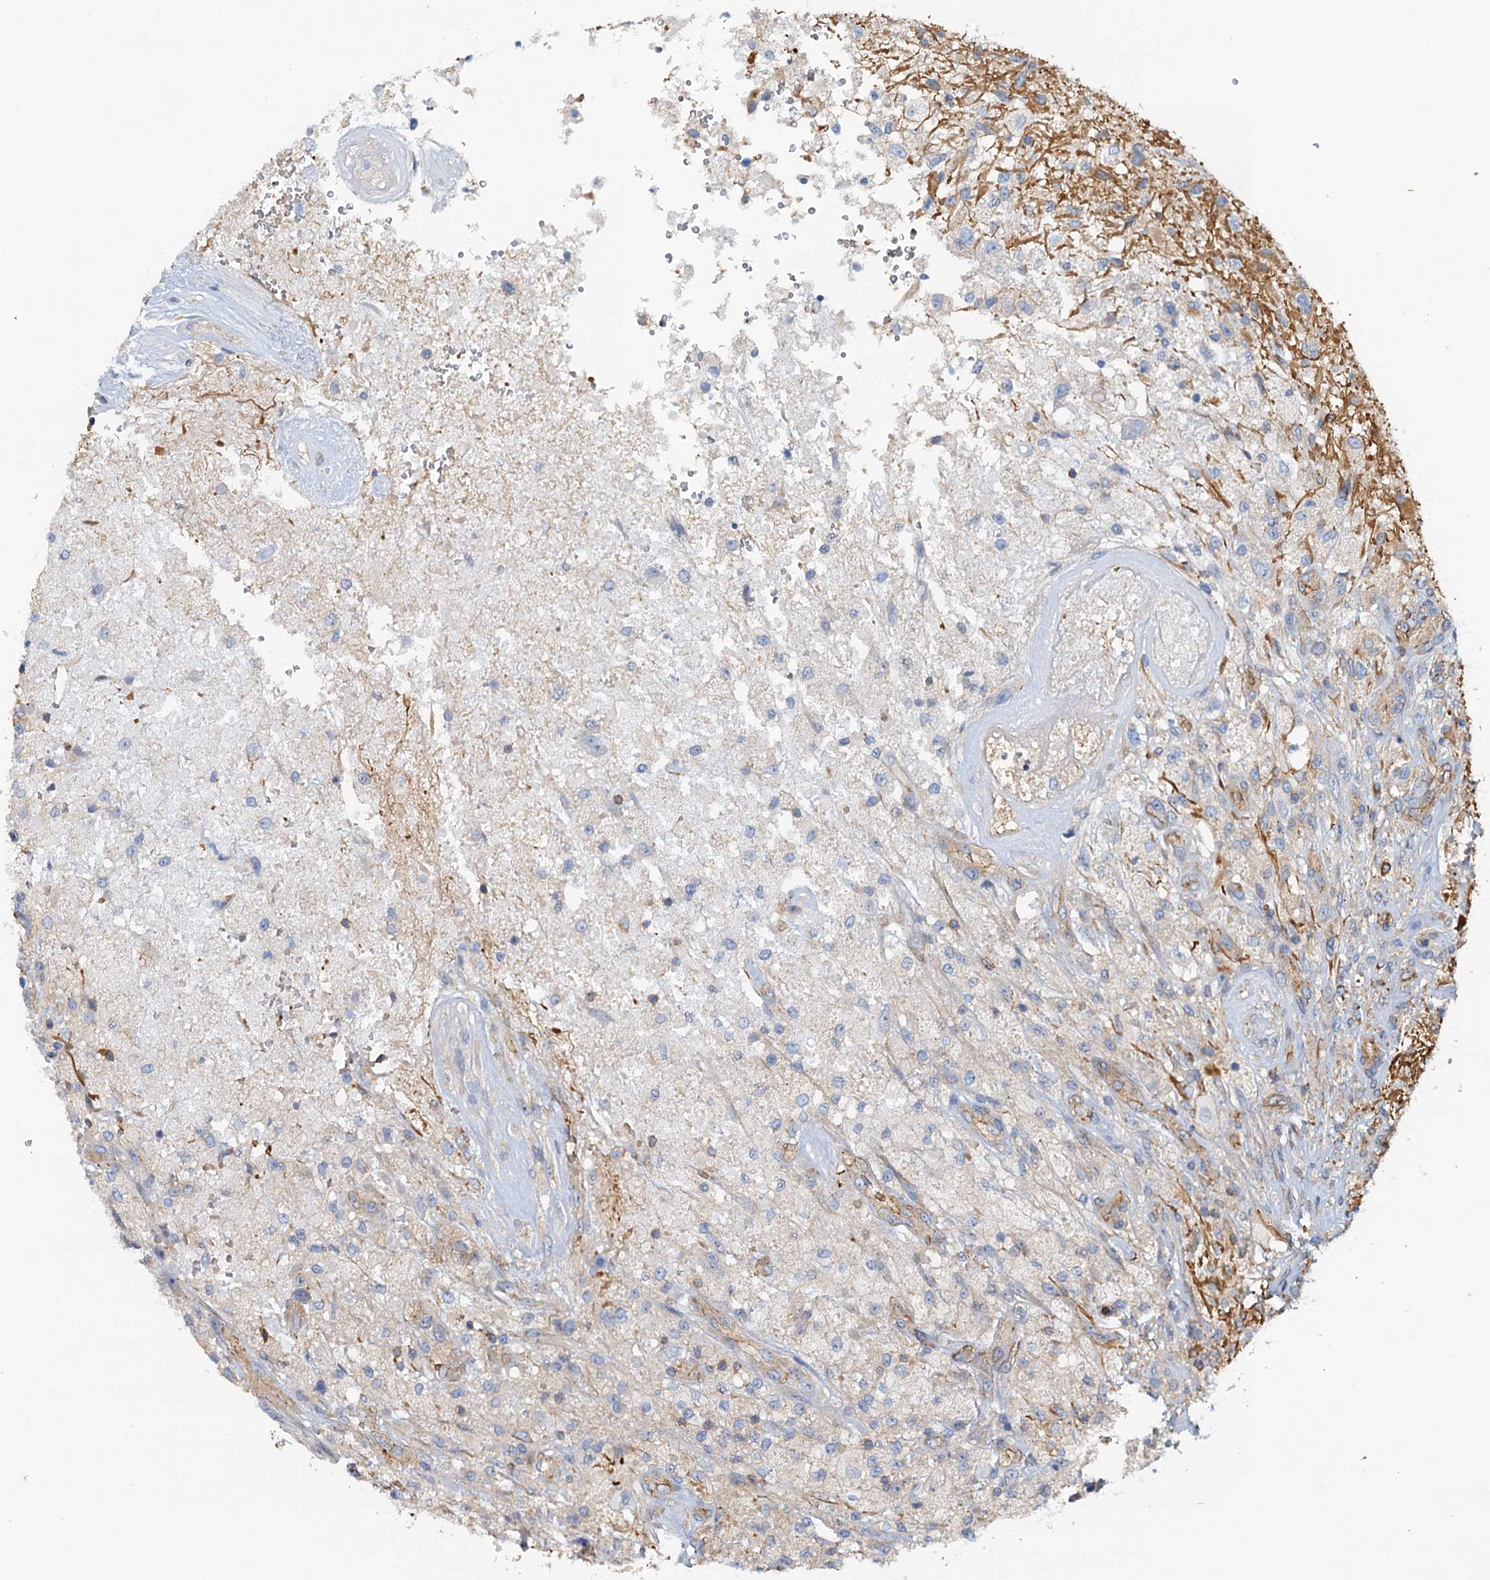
{"staining": {"intensity": "negative", "quantity": "none", "location": "none"}, "tissue": "glioma", "cell_type": "Tumor cells", "image_type": "cancer", "snomed": [{"axis": "morphology", "description": "Glioma, malignant, High grade"}, {"axis": "topography", "description": "Brain"}], "caption": "Immunohistochemistry (IHC) of human glioma shows no positivity in tumor cells. (DAB (3,3'-diaminobenzidine) immunohistochemistry with hematoxylin counter stain).", "gene": "ROGDI", "patient": {"sex": "male", "age": 56}}